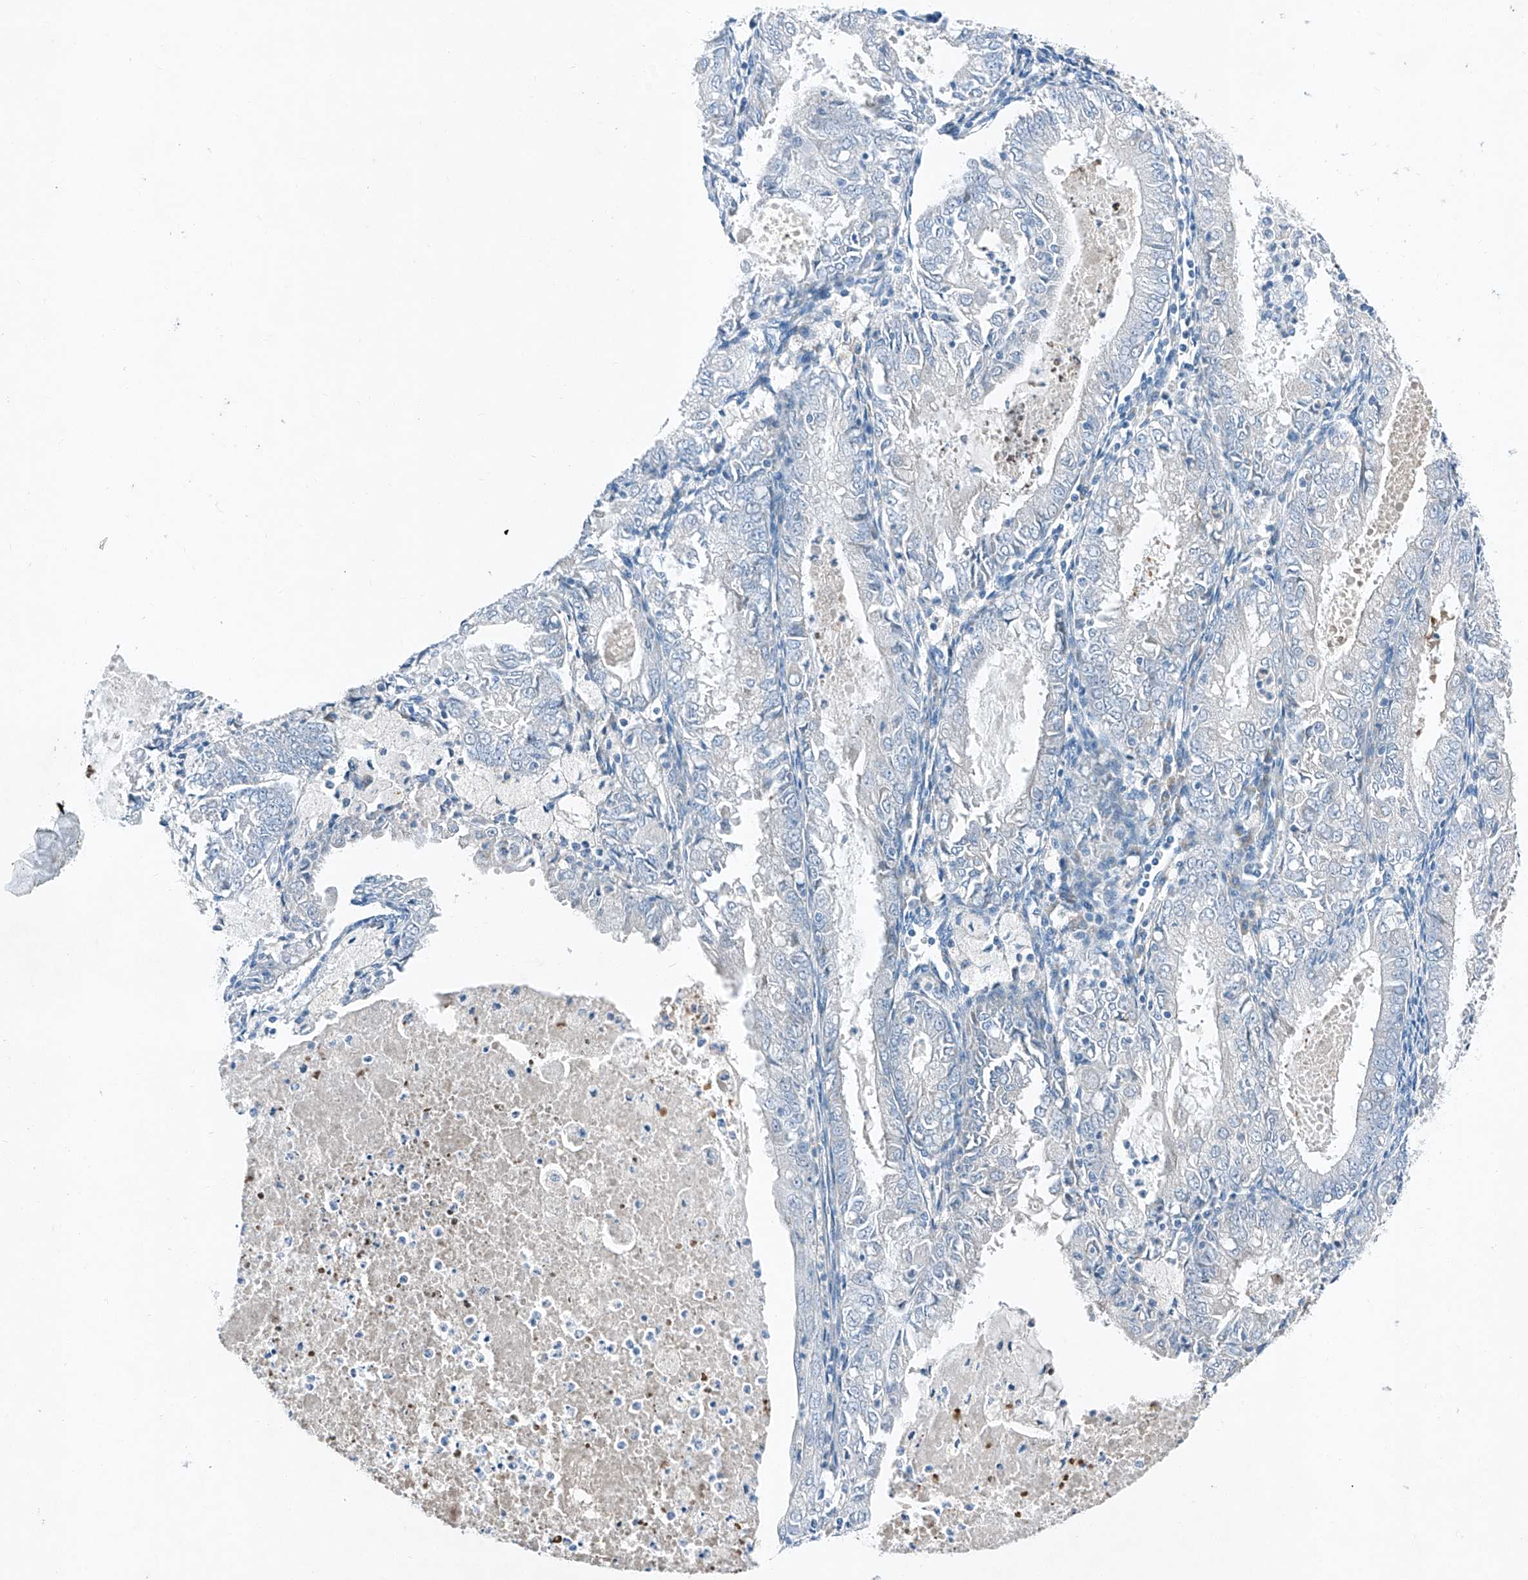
{"staining": {"intensity": "negative", "quantity": "none", "location": "none"}, "tissue": "endometrial cancer", "cell_type": "Tumor cells", "image_type": "cancer", "snomed": [{"axis": "morphology", "description": "Adenocarcinoma, NOS"}, {"axis": "topography", "description": "Endometrium"}], "caption": "Immunohistochemistry (IHC) histopathology image of neoplastic tissue: endometrial cancer (adenocarcinoma) stained with DAB (3,3'-diaminobenzidine) shows no significant protein staining in tumor cells.", "gene": "MDGA1", "patient": {"sex": "female", "age": 57}}